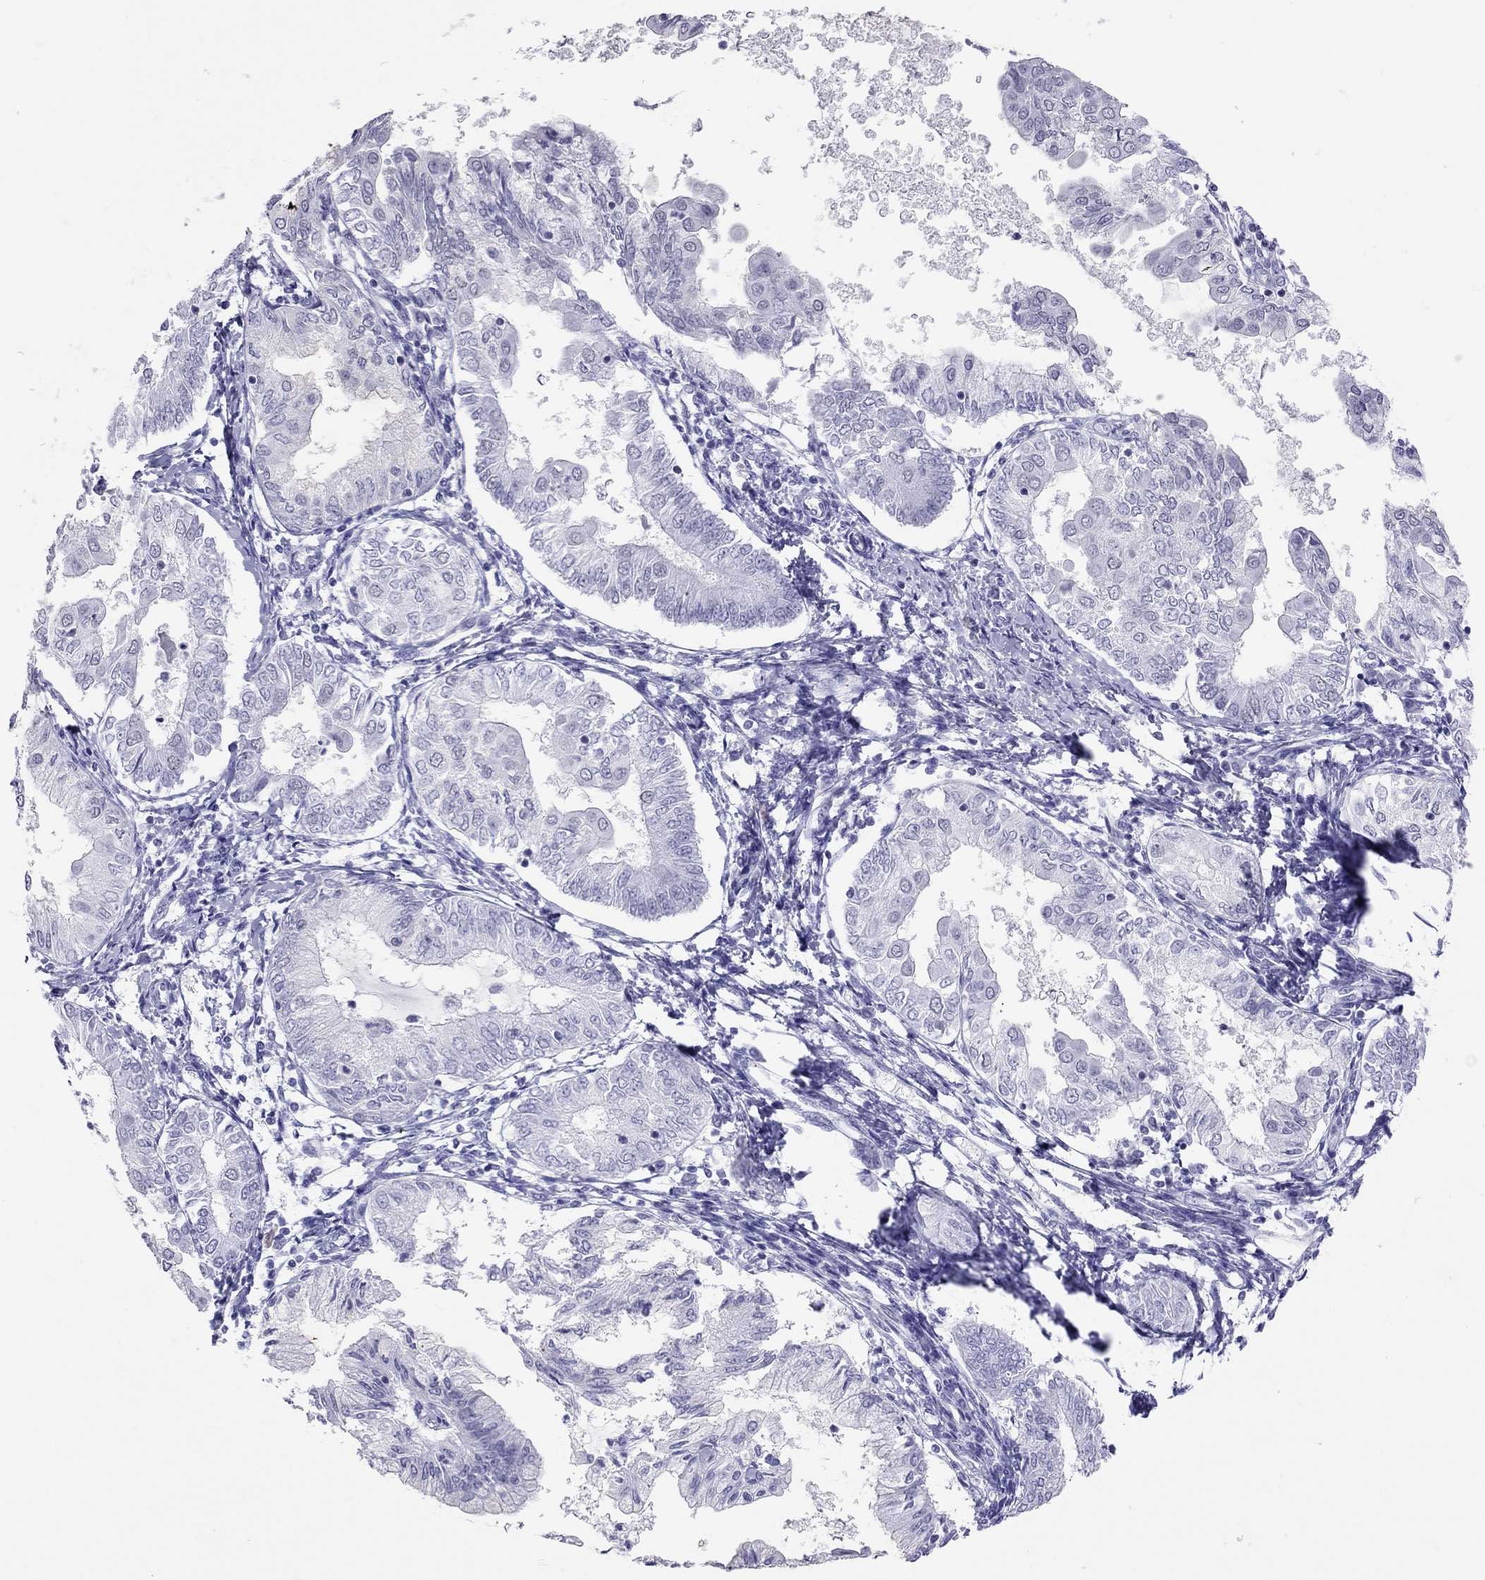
{"staining": {"intensity": "negative", "quantity": "none", "location": "none"}, "tissue": "endometrial cancer", "cell_type": "Tumor cells", "image_type": "cancer", "snomed": [{"axis": "morphology", "description": "Adenocarcinoma, NOS"}, {"axis": "topography", "description": "Endometrium"}], "caption": "IHC of adenocarcinoma (endometrial) demonstrates no staining in tumor cells. Nuclei are stained in blue.", "gene": "JHY", "patient": {"sex": "female", "age": 68}}